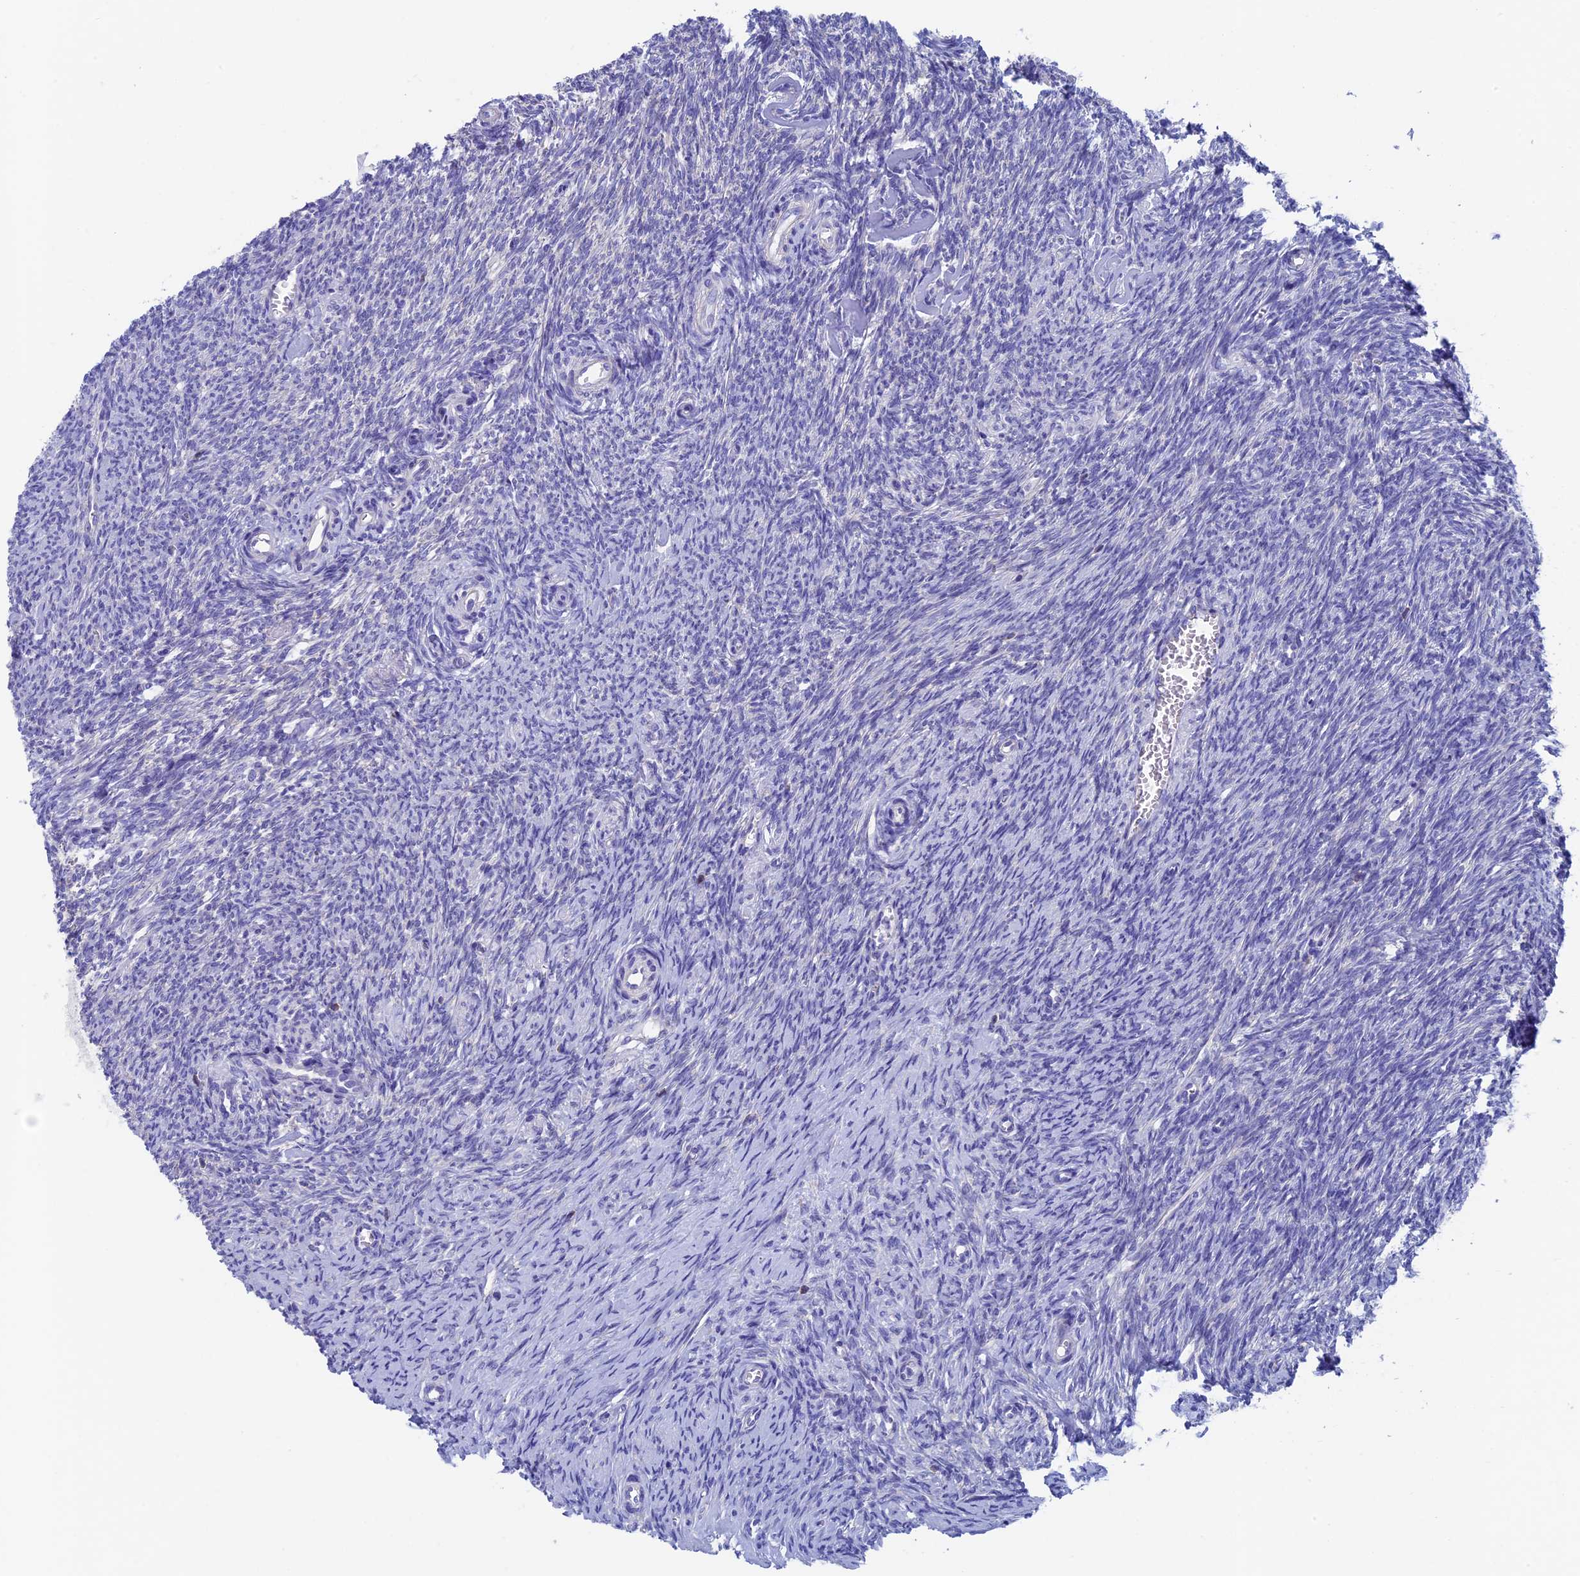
{"staining": {"intensity": "negative", "quantity": "none", "location": "none"}, "tissue": "ovary", "cell_type": "Ovarian stroma cells", "image_type": "normal", "snomed": [{"axis": "morphology", "description": "Normal tissue, NOS"}, {"axis": "topography", "description": "Ovary"}], "caption": "A micrograph of human ovary is negative for staining in ovarian stroma cells.", "gene": "SEPTIN1", "patient": {"sex": "female", "age": 44}}